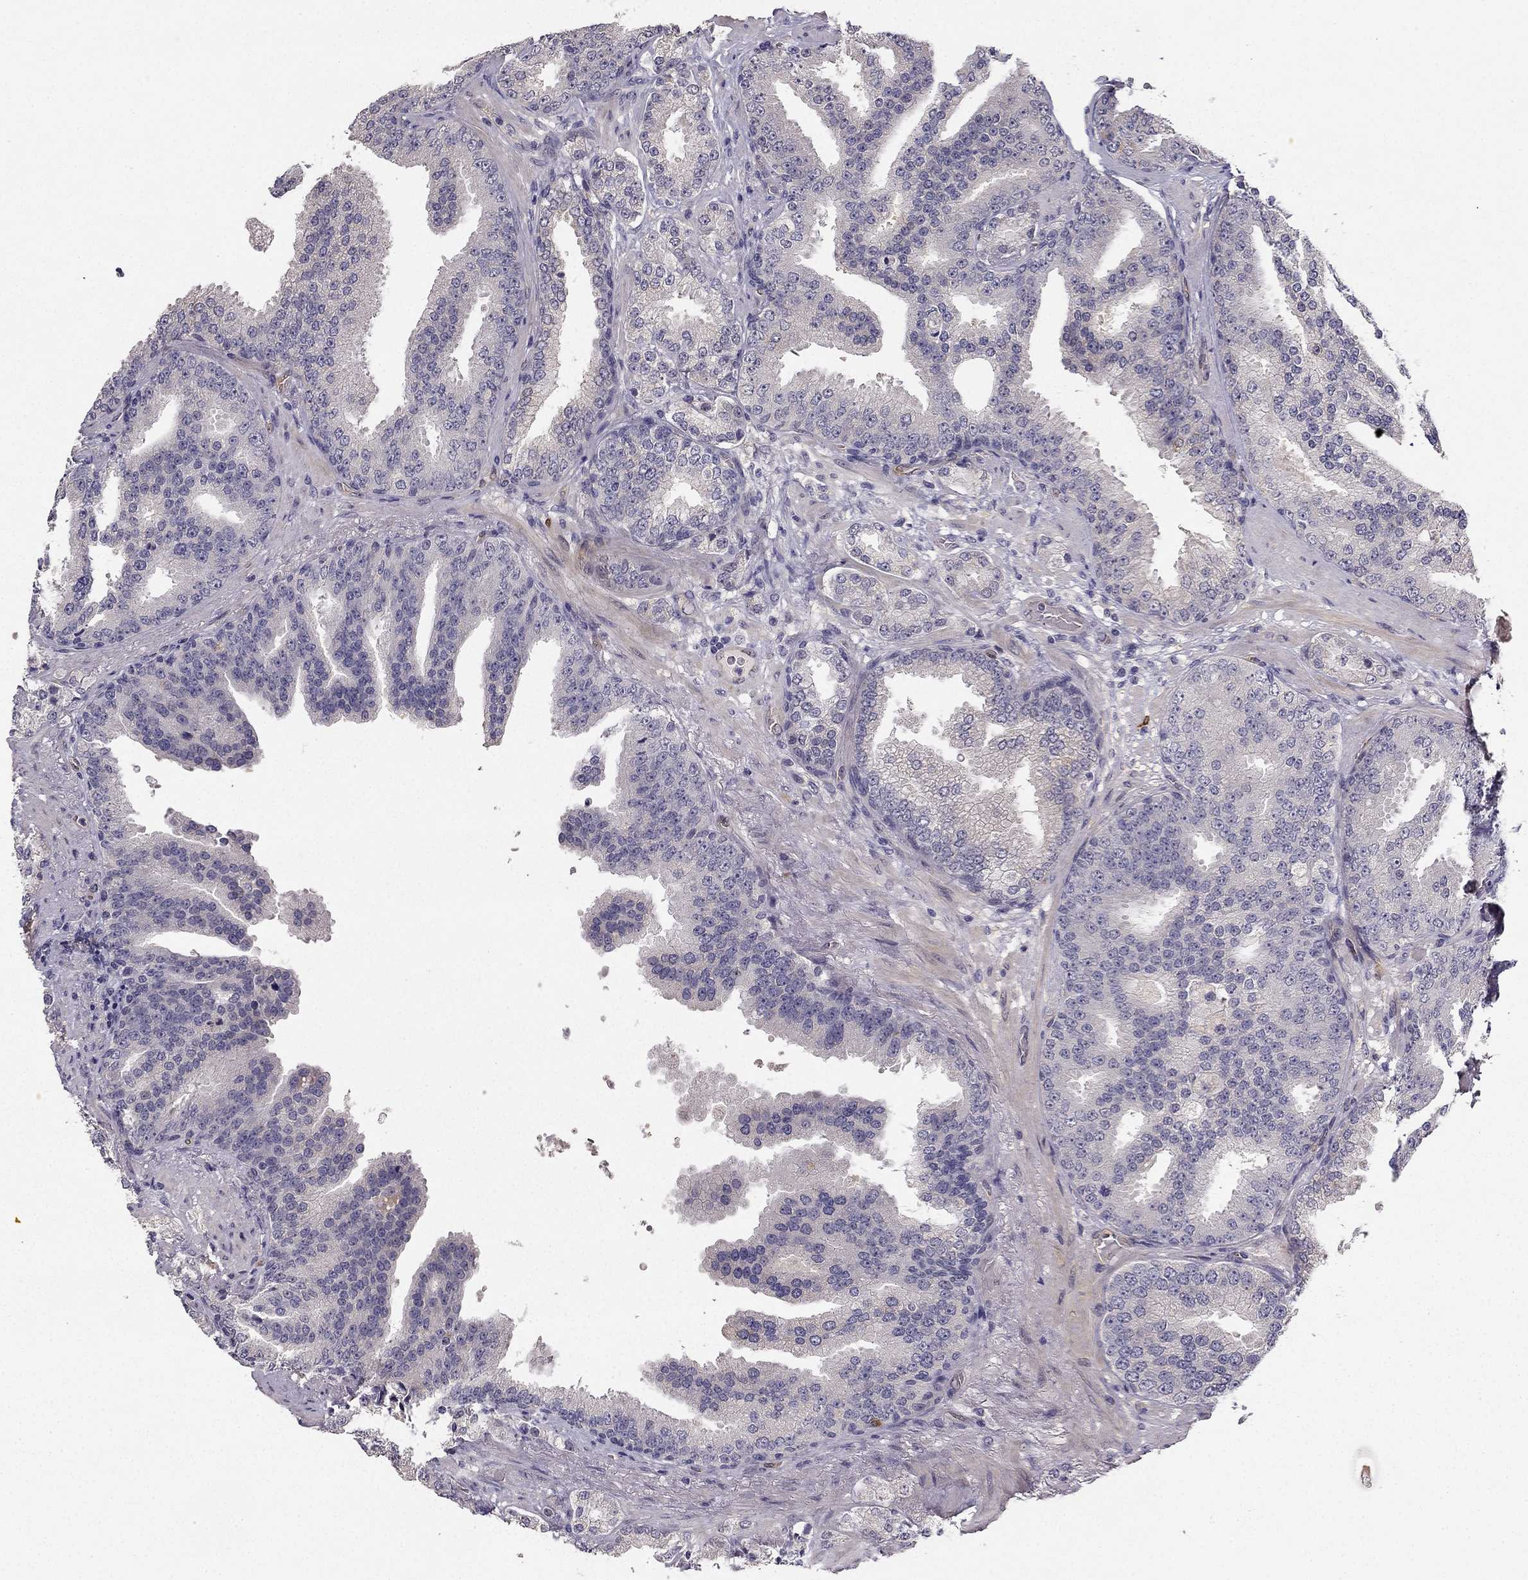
{"staining": {"intensity": "weak", "quantity": "25%-75%", "location": "cytoplasmic/membranous"}, "tissue": "prostate cancer", "cell_type": "Tumor cells", "image_type": "cancer", "snomed": [{"axis": "morphology", "description": "Adenocarcinoma, Low grade"}, {"axis": "topography", "description": "Prostate"}], "caption": "Prostate cancer tissue displays weak cytoplasmic/membranous positivity in approximately 25%-75% of tumor cells The staining is performed using DAB brown chromogen to label protein expression. The nuclei are counter-stained blue using hematoxylin.", "gene": "NQO1", "patient": {"sex": "male", "age": 68}}